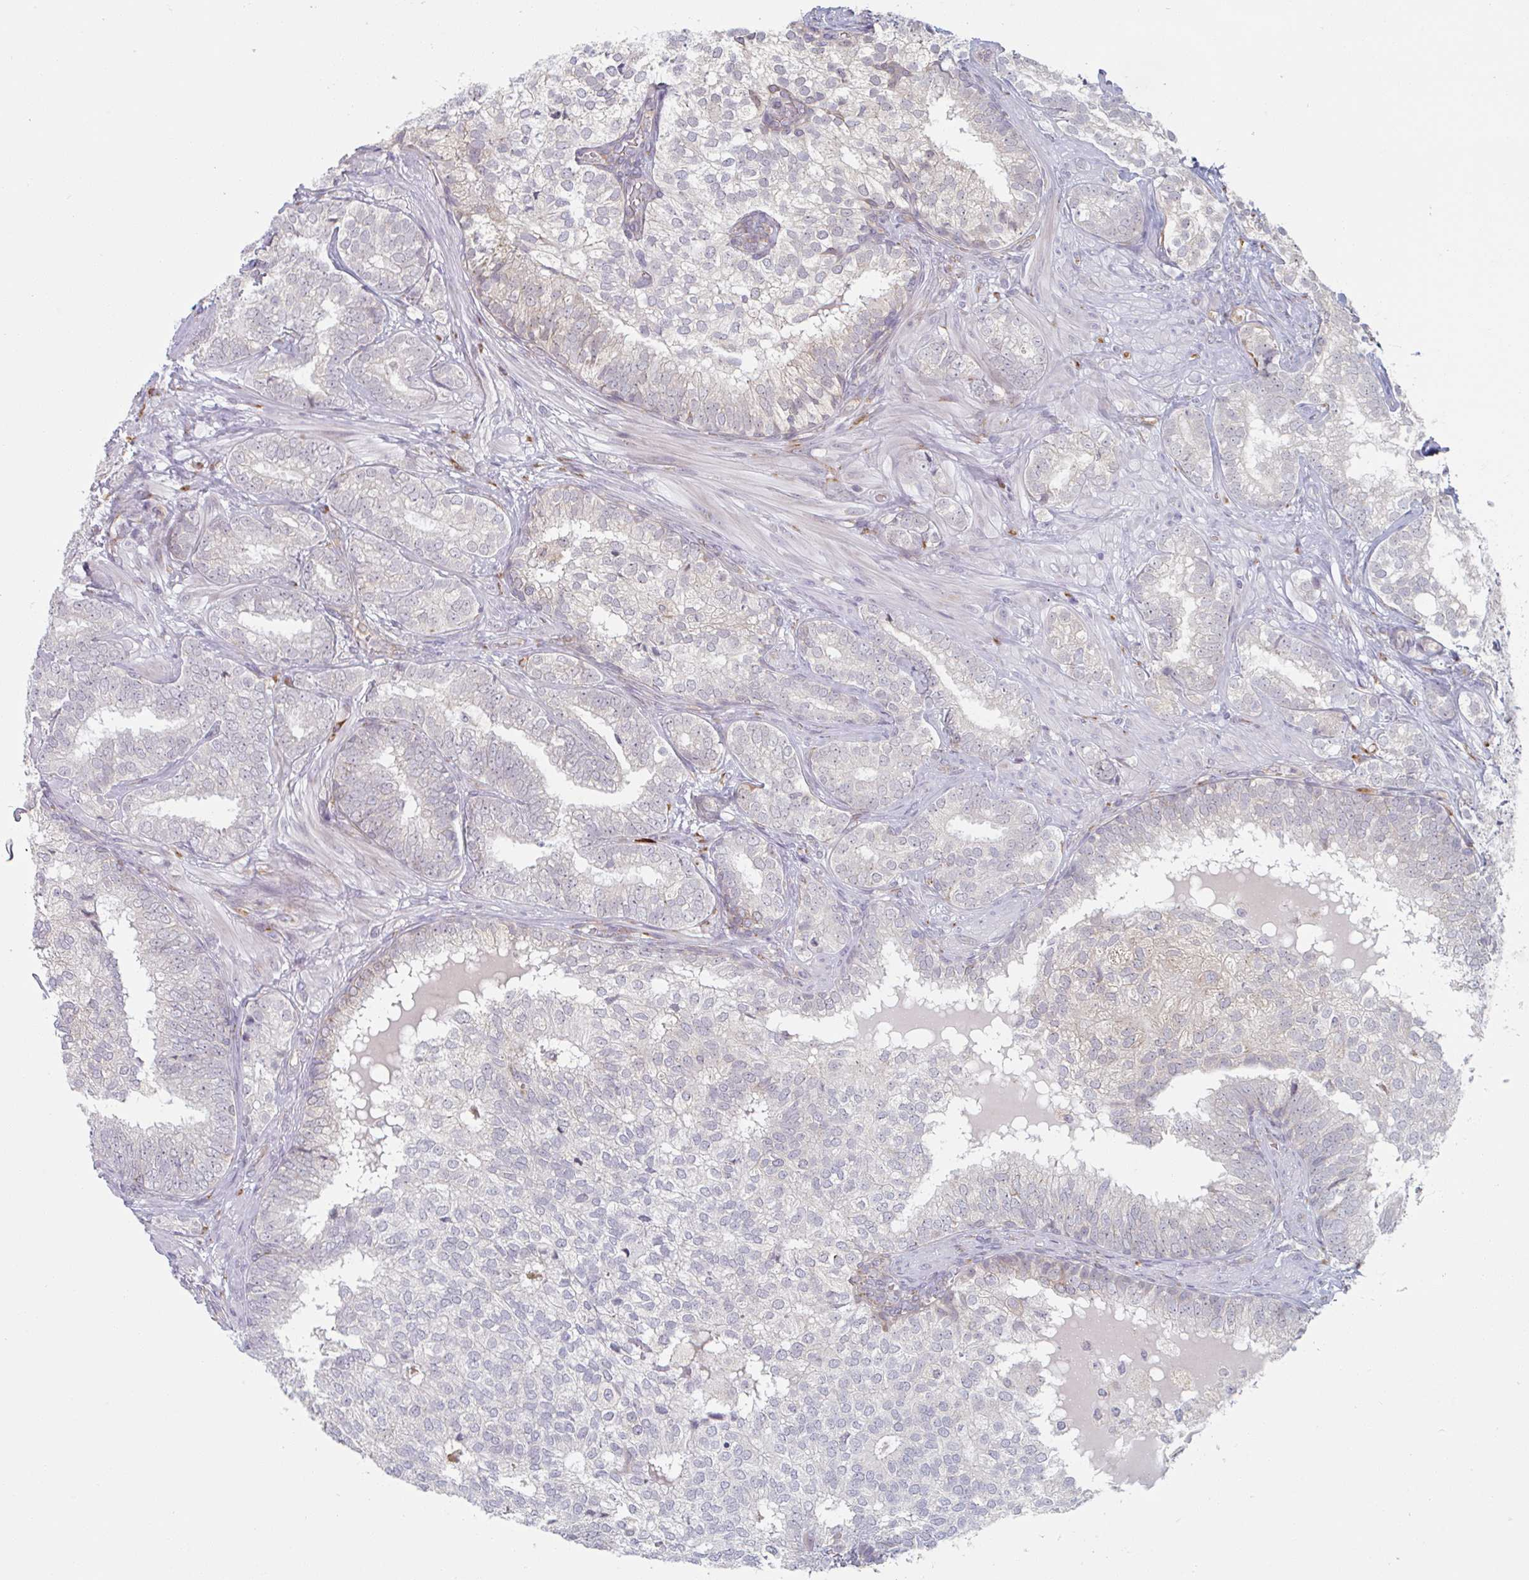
{"staining": {"intensity": "negative", "quantity": "none", "location": "none"}, "tissue": "prostate cancer", "cell_type": "Tumor cells", "image_type": "cancer", "snomed": [{"axis": "morphology", "description": "Adenocarcinoma, High grade"}, {"axis": "topography", "description": "Prostate"}], "caption": "Prostate cancer stained for a protein using immunohistochemistry (IHC) displays no expression tumor cells.", "gene": "TRAPPC10", "patient": {"sex": "male", "age": 72}}